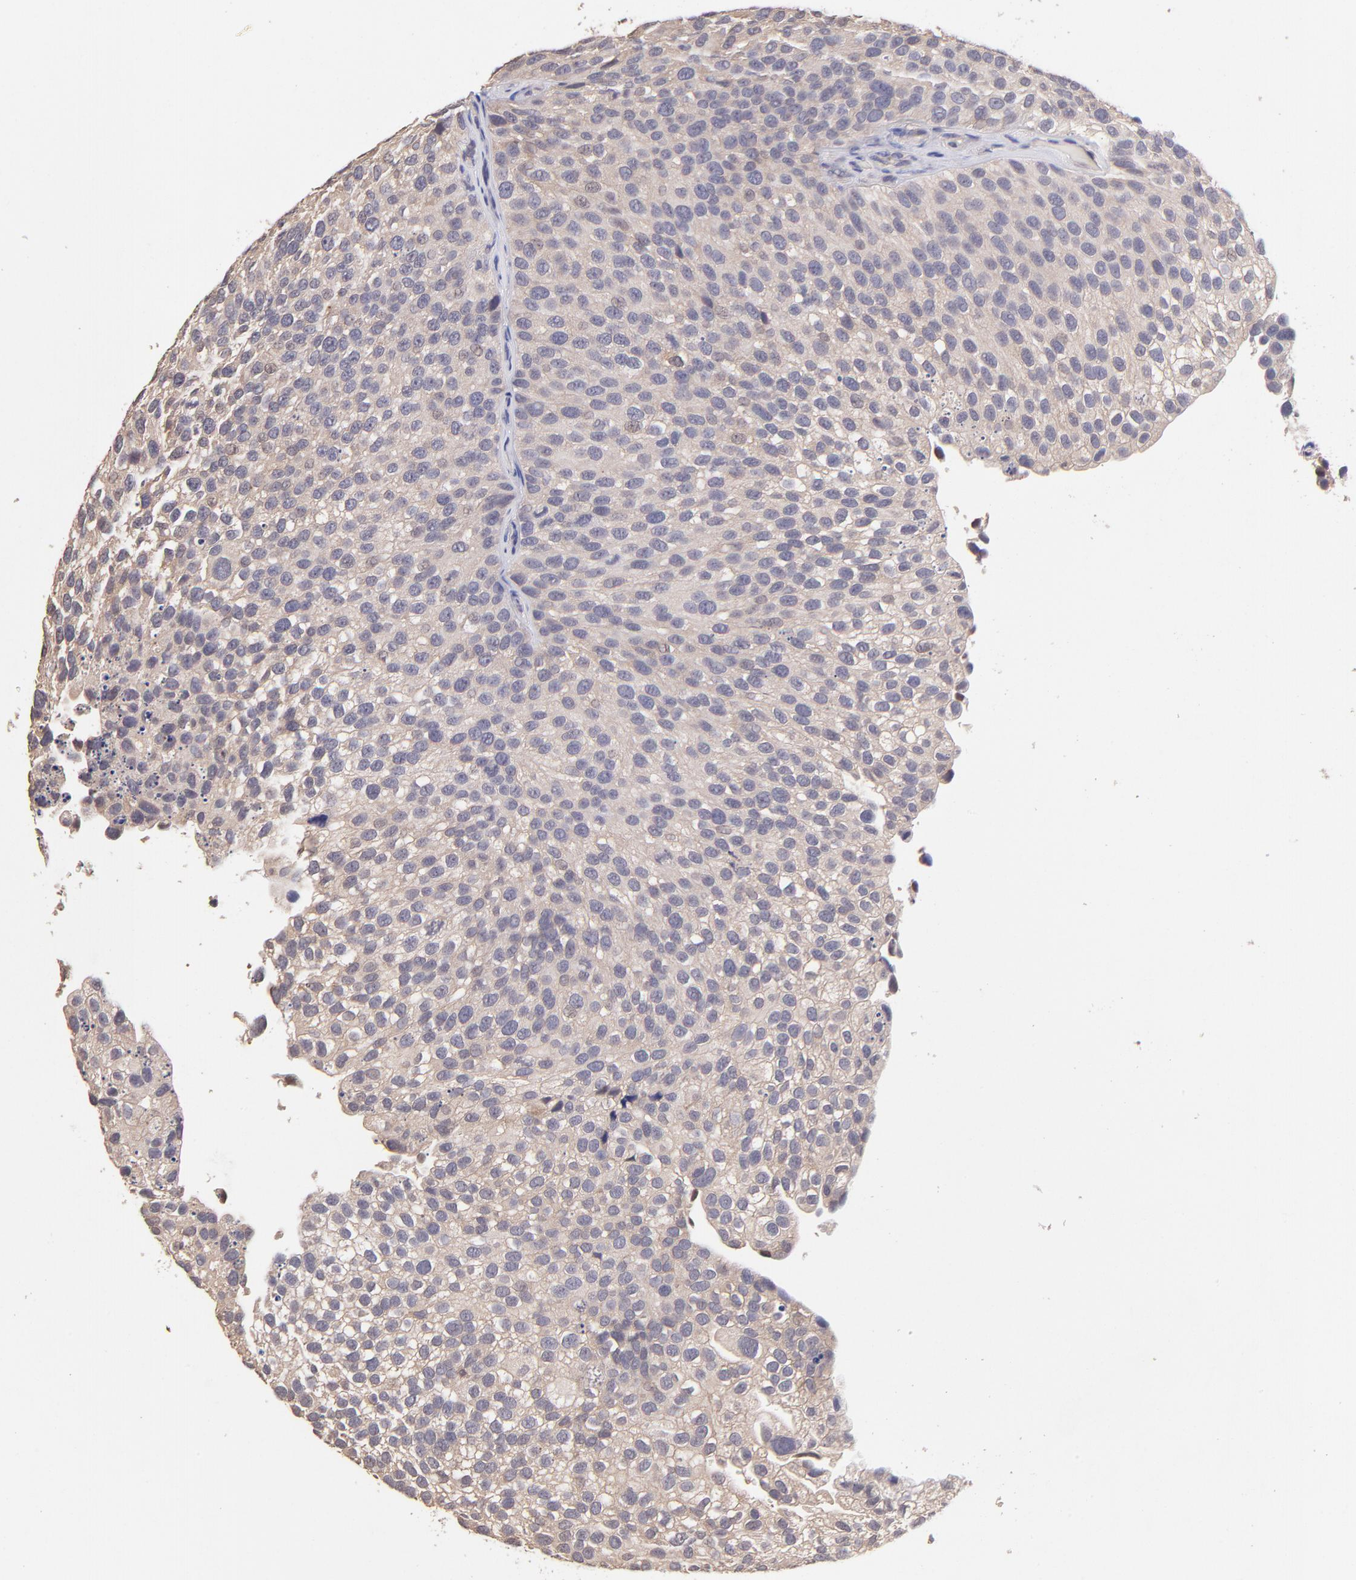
{"staining": {"intensity": "weak", "quantity": ">75%", "location": "cytoplasmic/membranous"}, "tissue": "urothelial cancer", "cell_type": "Tumor cells", "image_type": "cancer", "snomed": [{"axis": "morphology", "description": "Urothelial carcinoma, High grade"}, {"axis": "topography", "description": "Urinary bladder"}], "caption": "A brown stain labels weak cytoplasmic/membranous staining of a protein in urothelial carcinoma (high-grade) tumor cells.", "gene": "RNASEL", "patient": {"sex": "male", "age": 72}}